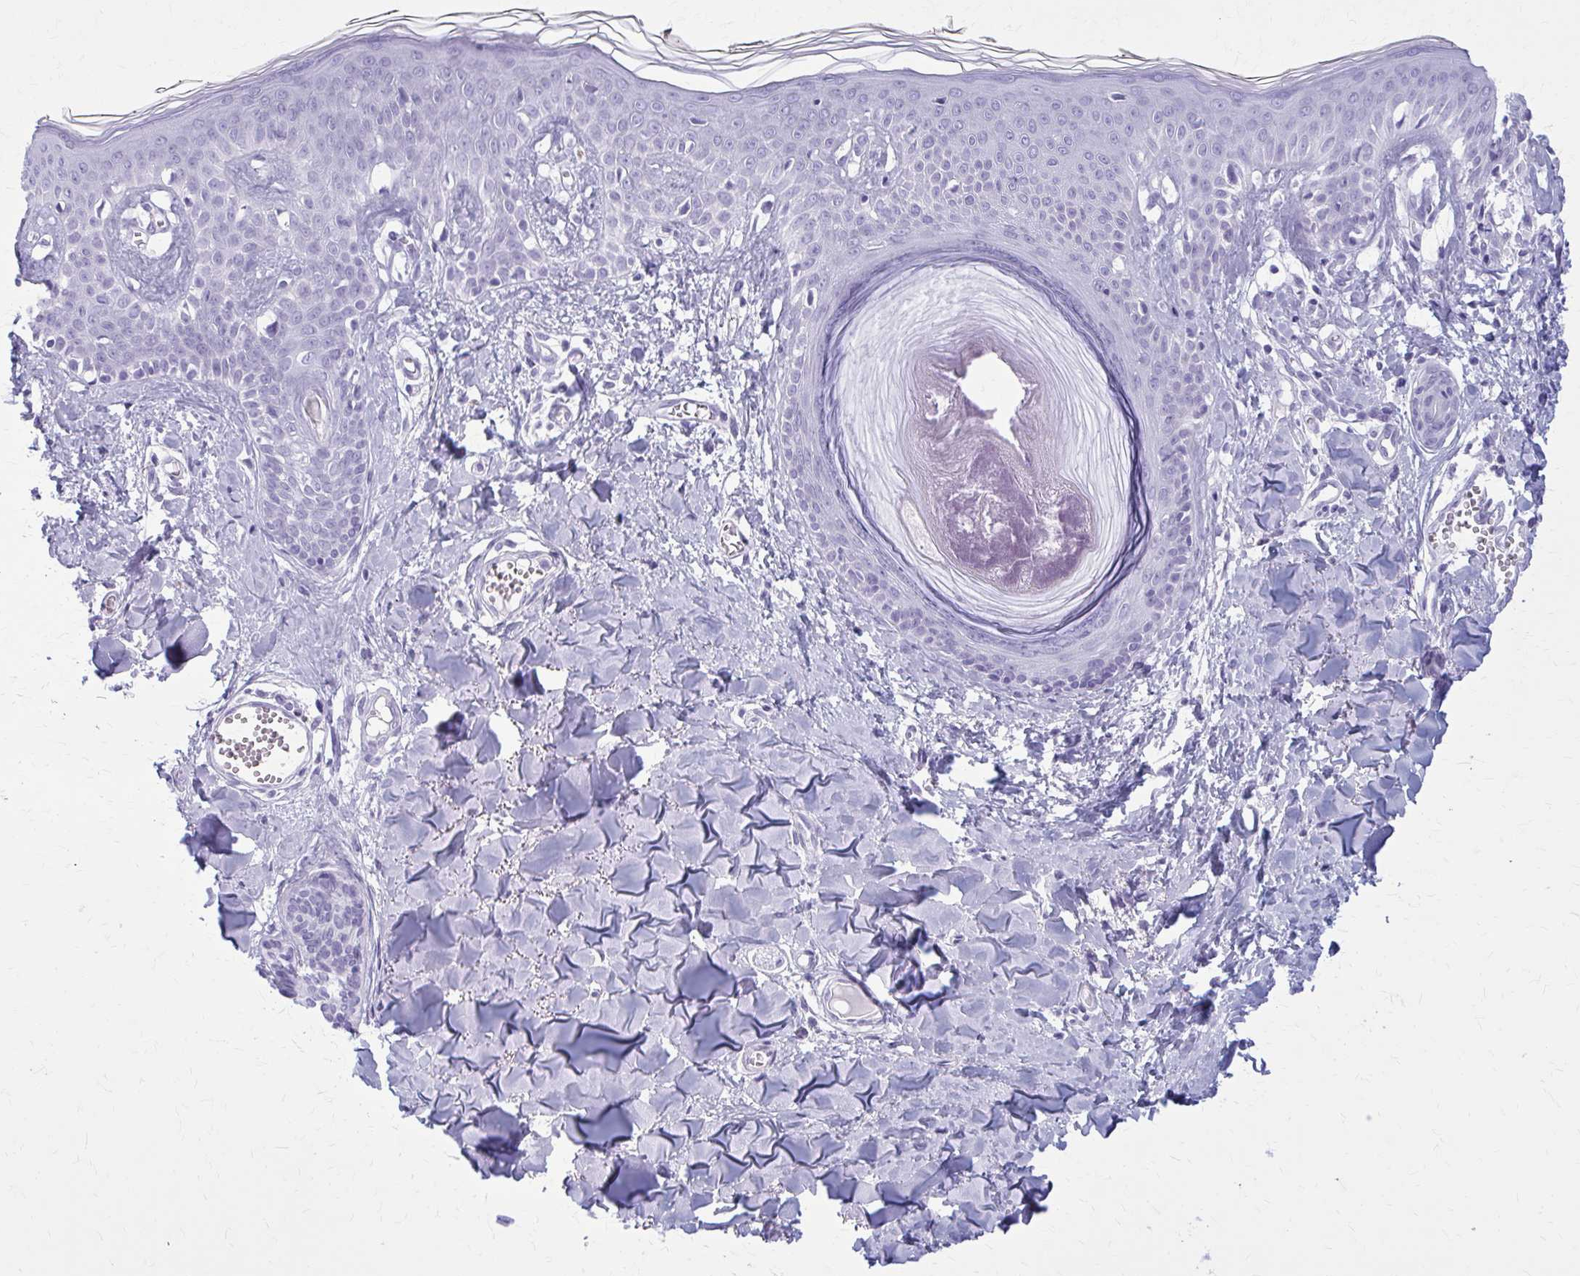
{"staining": {"intensity": "negative", "quantity": "none", "location": "none"}, "tissue": "melanoma", "cell_type": "Tumor cells", "image_type": "cancer", "snomed": [{"axis": "morphology", "description": "Malignant melanoma, NOS"}, {"axis": "topography", "description": "Skin"}], "caption": "High power microscopy photomicrograph of an IHC image of malignant melanoma, revealing no significant expression in tumor cells.", "gene": "ZDHHC7", "patient": {"sex": "female", "age": 43}}